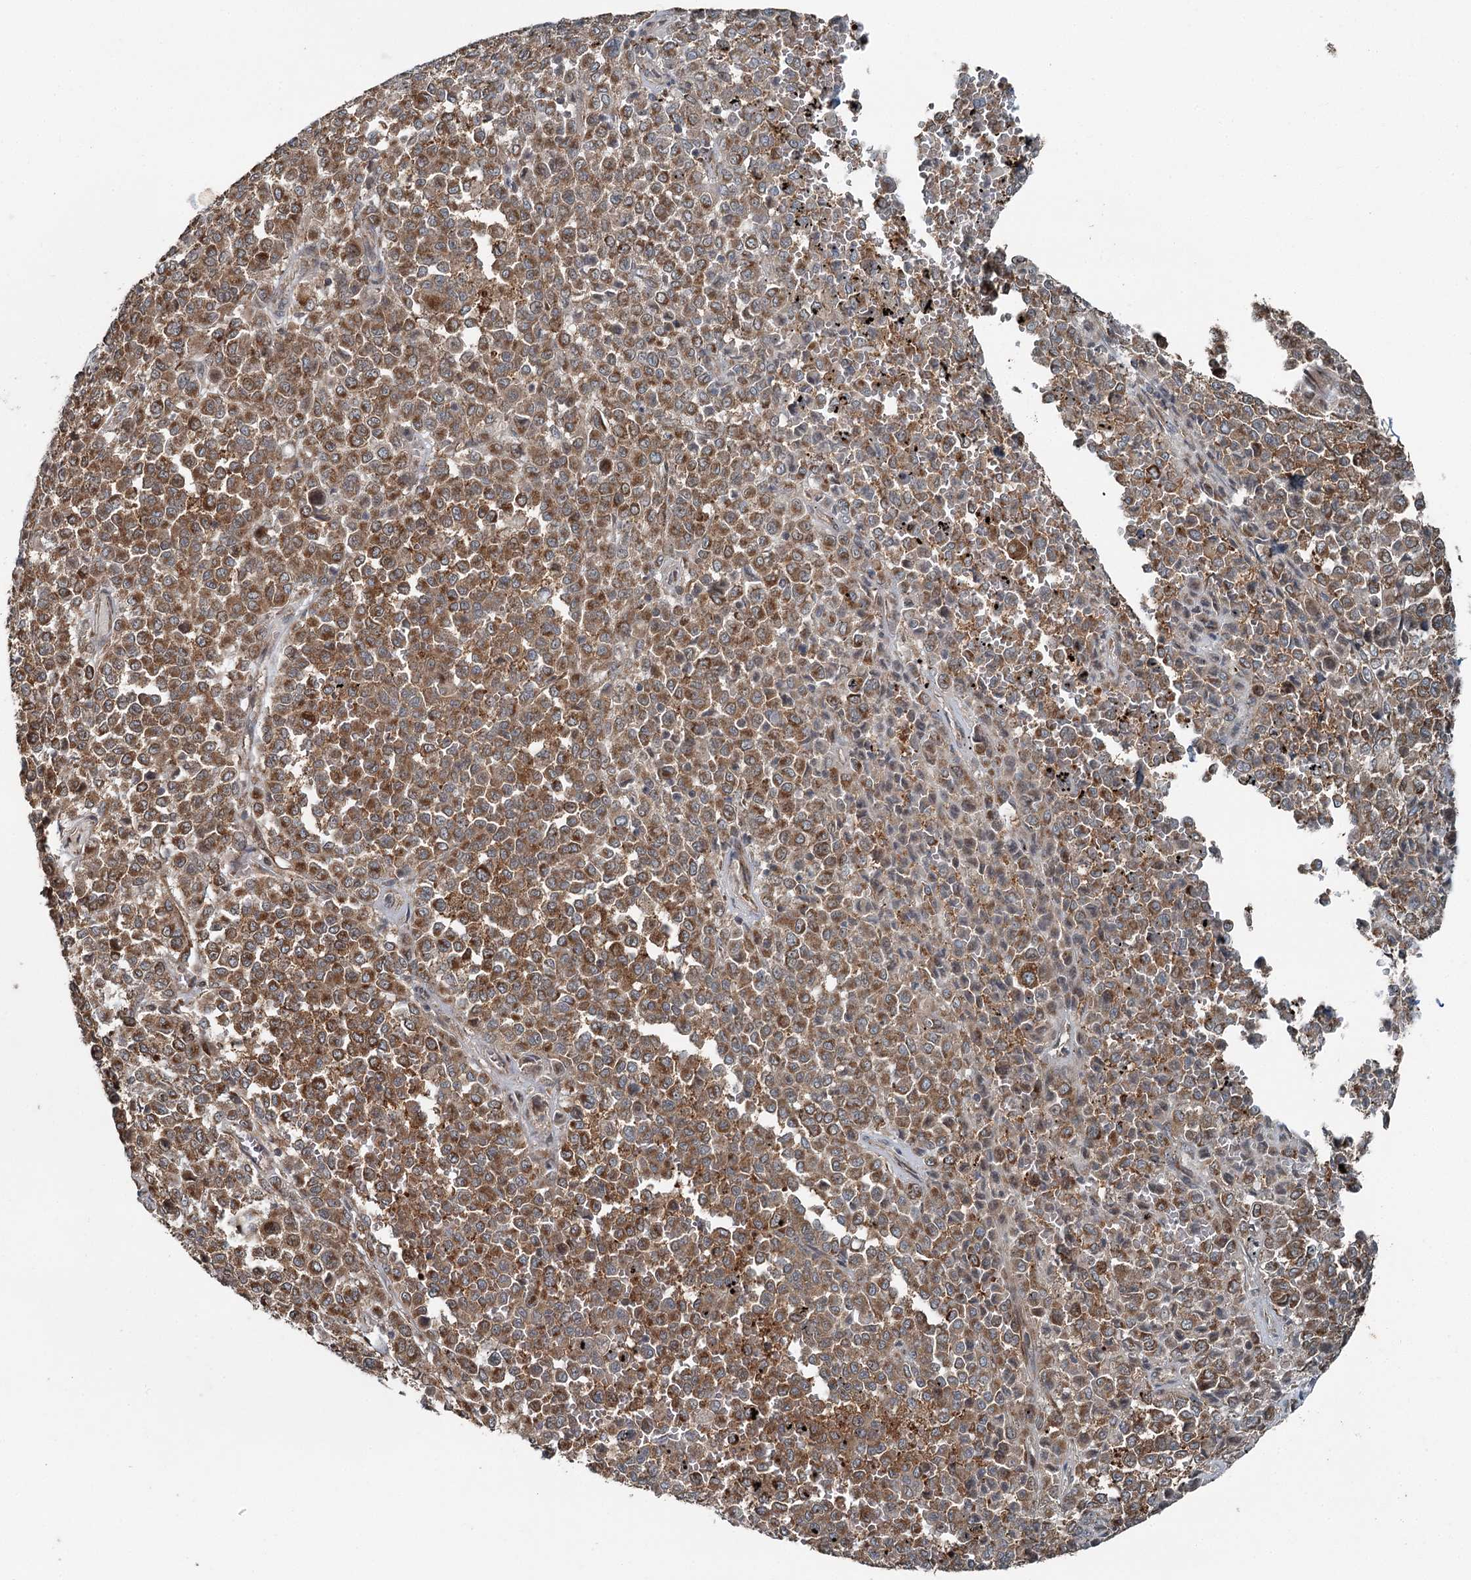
{"staining": {"intensity": "moderate", "quantity": ">75%", "location": "cytoplasmic/membranous"}, "tissue": "melanoma", "cell_type": "Tumor cells", "image_type": "cancer", "snomed": [{"axis": "morphology", "description": "Malignant melanoma, Metastatic site"}, {"axis": "topography", "description": "Pancreas"}], "caption": "Human malignant melanoma (metastatic site) stained with a brown dye demonstrates moderate cytoplasmic/membranous positive expression in approximately >75% of tumor cells.", "gene": "WAPL", "patient": {"sex": "female", "age": 30}}